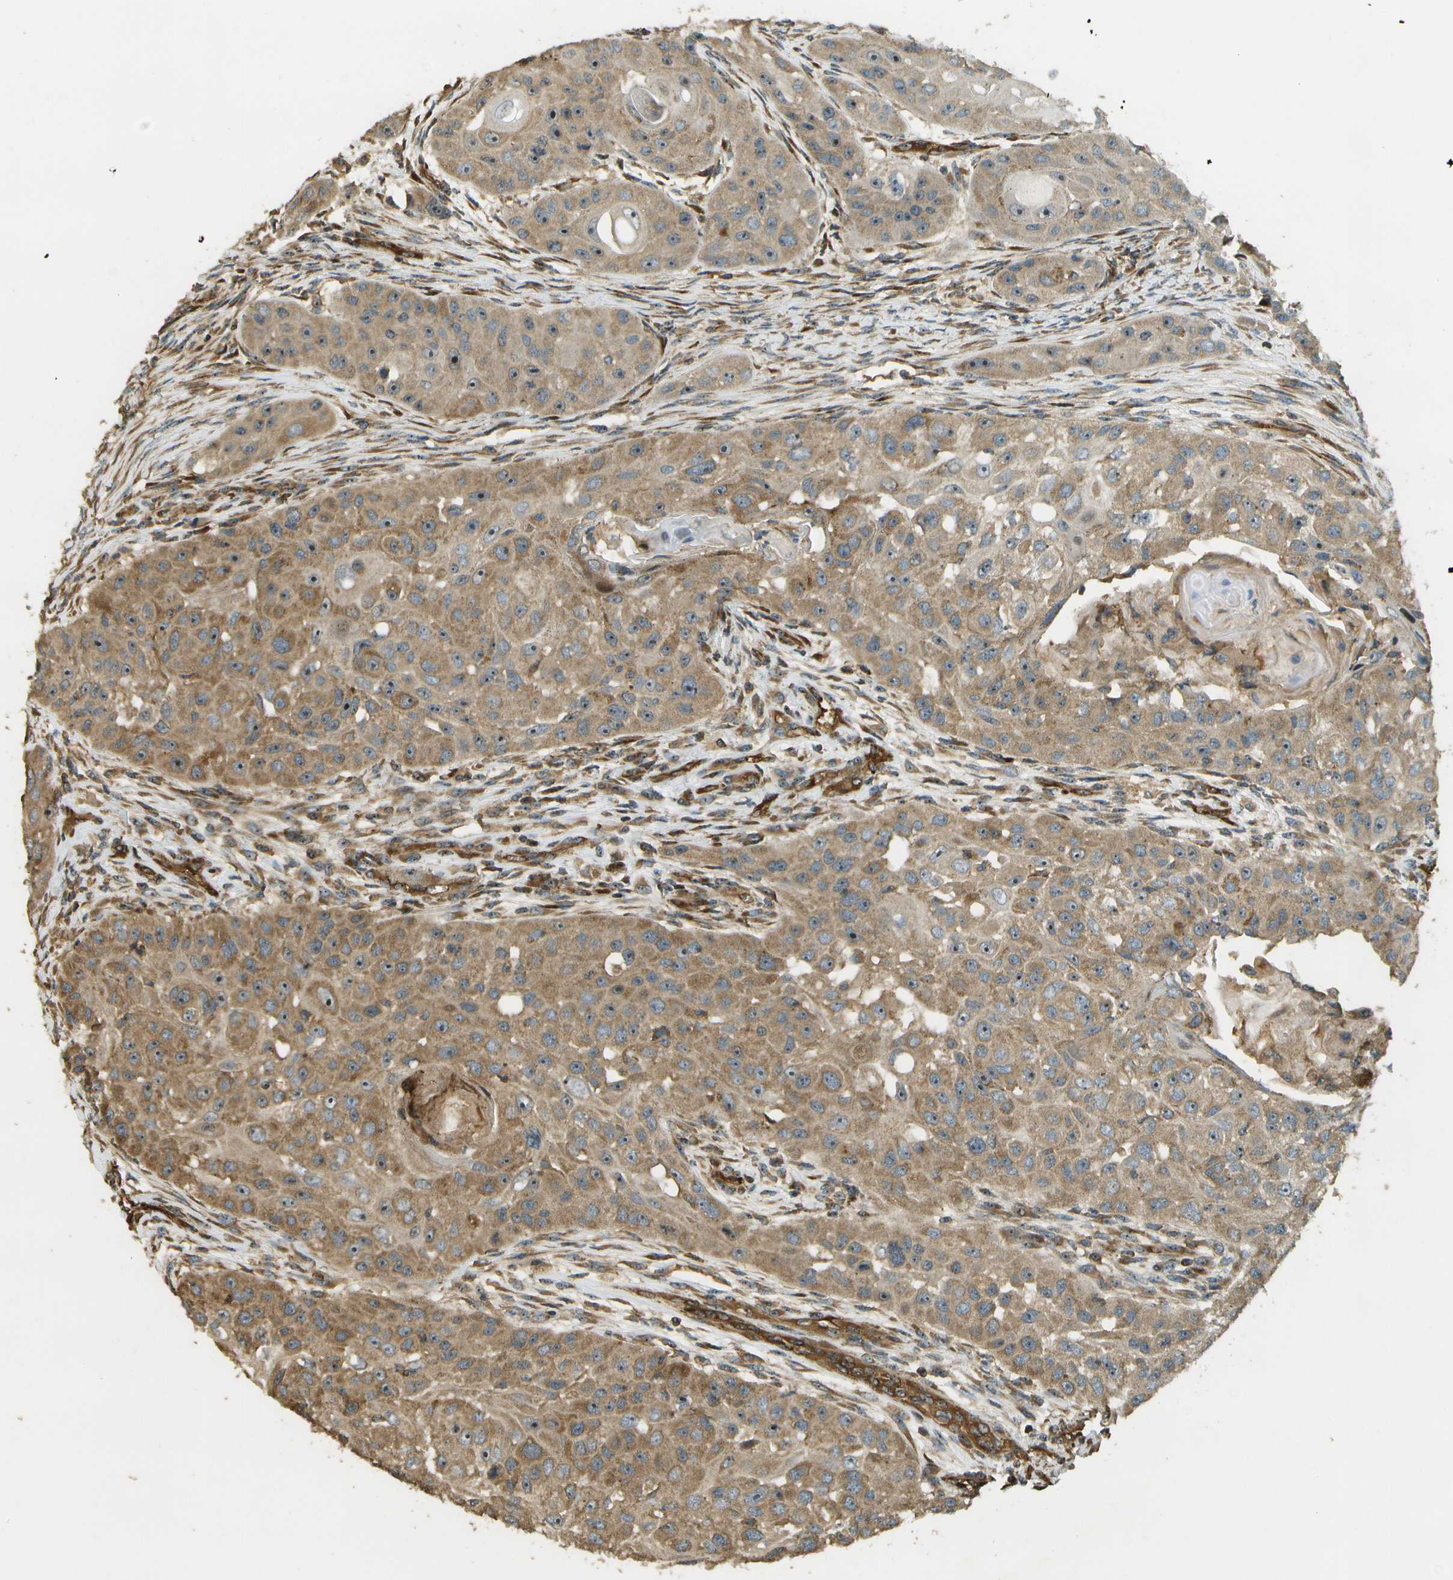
{"staining": {"intensity": "moderate", "quantity": ">75%", "location": "cytoplasmic/membranous,nuclear"}, "tissue": "head and neck cancer", "cell_type": "Tumor cells", "image_type": "cancer", "snomed": [{"axis": "morphology", "description": "Normal tissue, NOS"}, {"axis": "morphology", "description": "Squamous cell carcinoma, NOS"}, {"axis": "topography", "description": "Skeletal muscle"}, {"axis": "topography", "description": "Head-Neck"}], "caption": "Immunohistochemistry of squamous cell carcinoma (head and neck) reveals medium levels of moderate cytoplasmic/membranous and nuclear expression in approximately >75% of tumor cells.", "gene": "LRP12", "patient": {"sex": "male", "age": 51}}